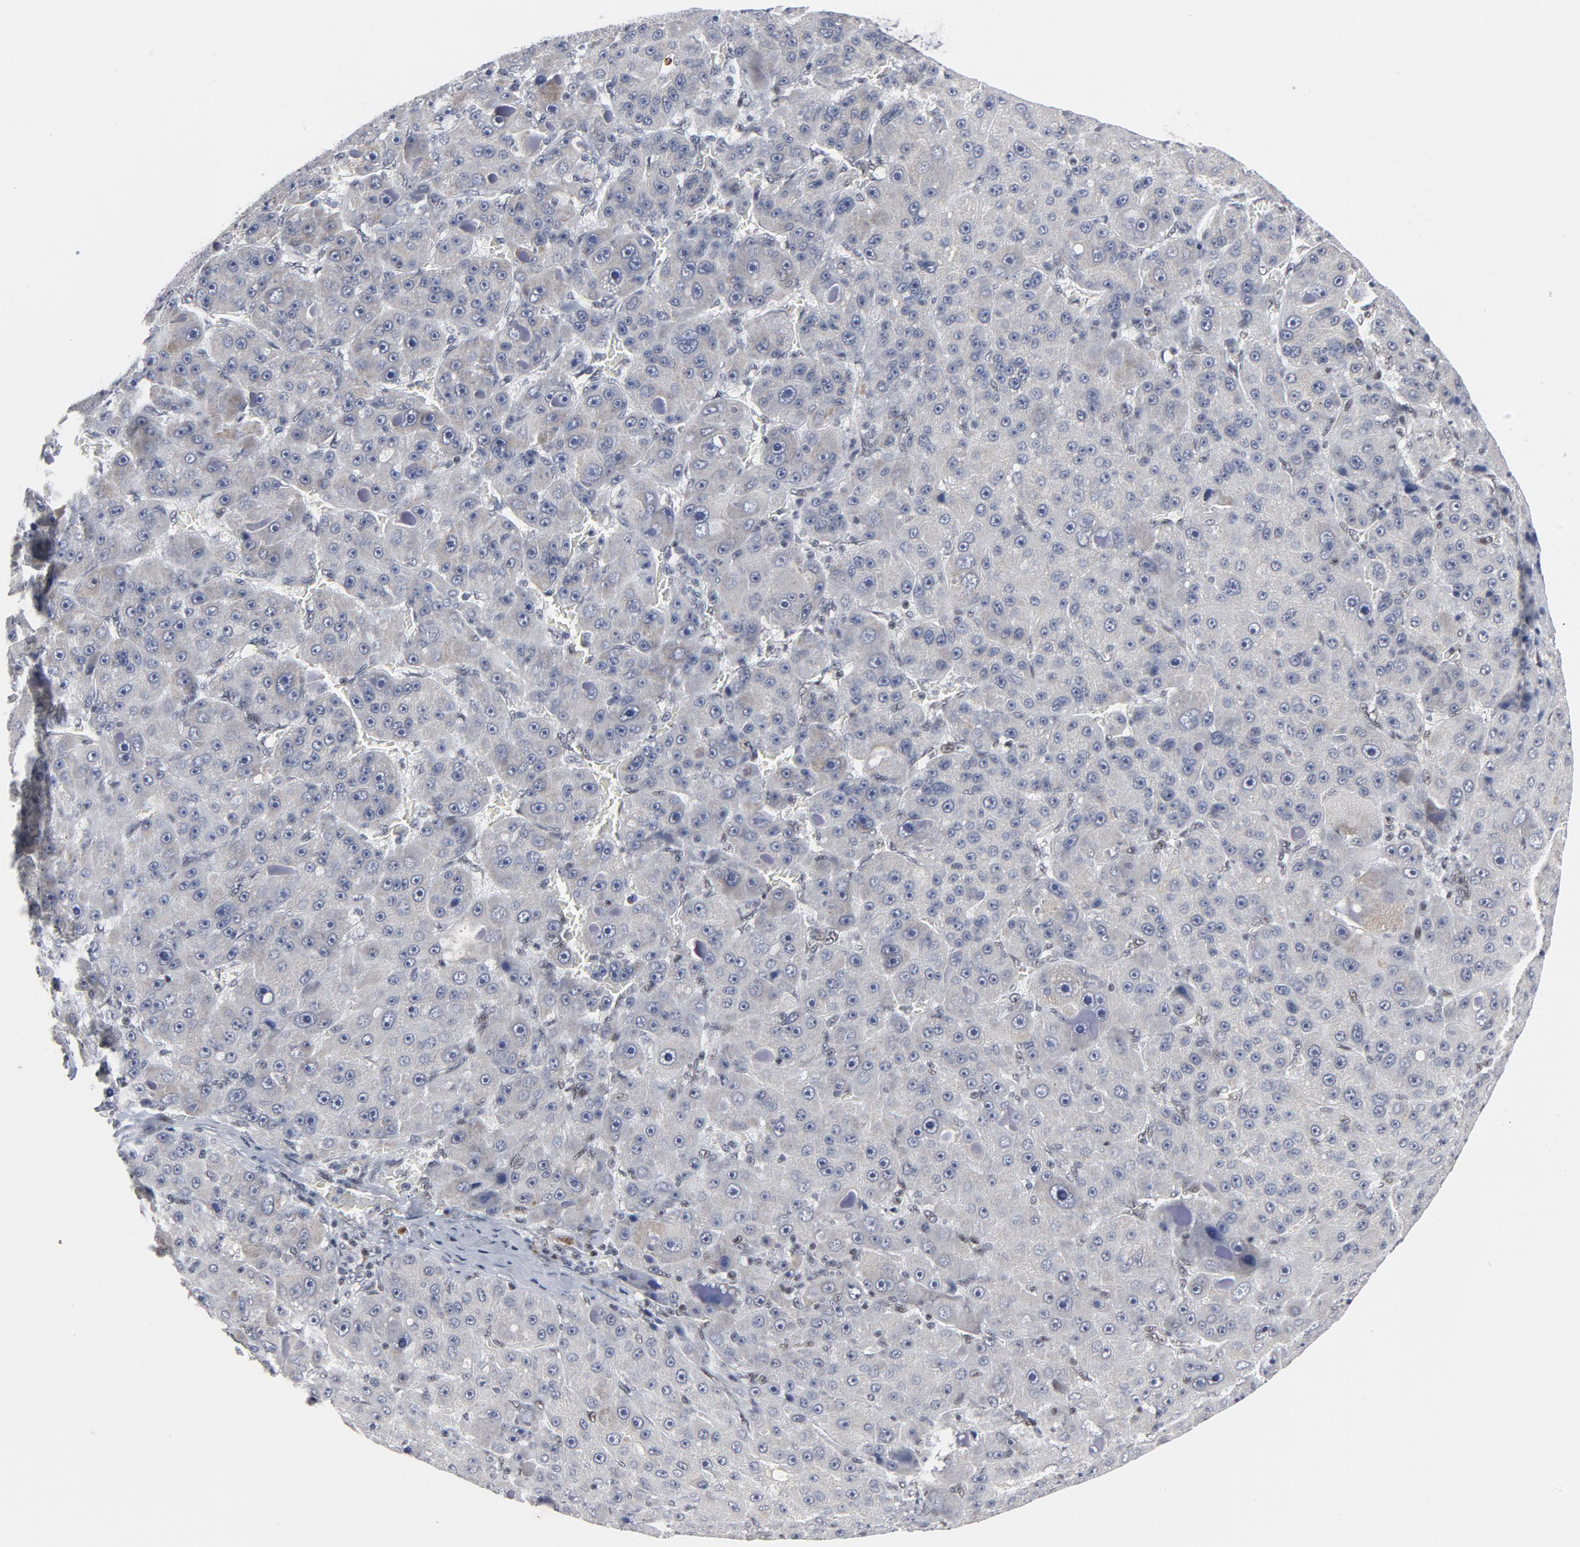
{"staining": {"intensity": "weak", "quantity": "<25%", "location": "cytoplasmic/membranous,nuclear"}, "tissue": "liver cancer", "cell_type": "Tumor cells", "image_type": "cancer", "snomed": [{"axis": "morphology", "description": "Carcinoma, Hepatocellular, NOS"}, {"axis": "topography", "description": "Liver"}], "caption": "Human liver cancer (hepatocellular carcinoma) stained for a protein using IHC exhibits no expression in tumor cells.", "gene": "GABPA", "patient": {"sex": "male", "age": 76}}